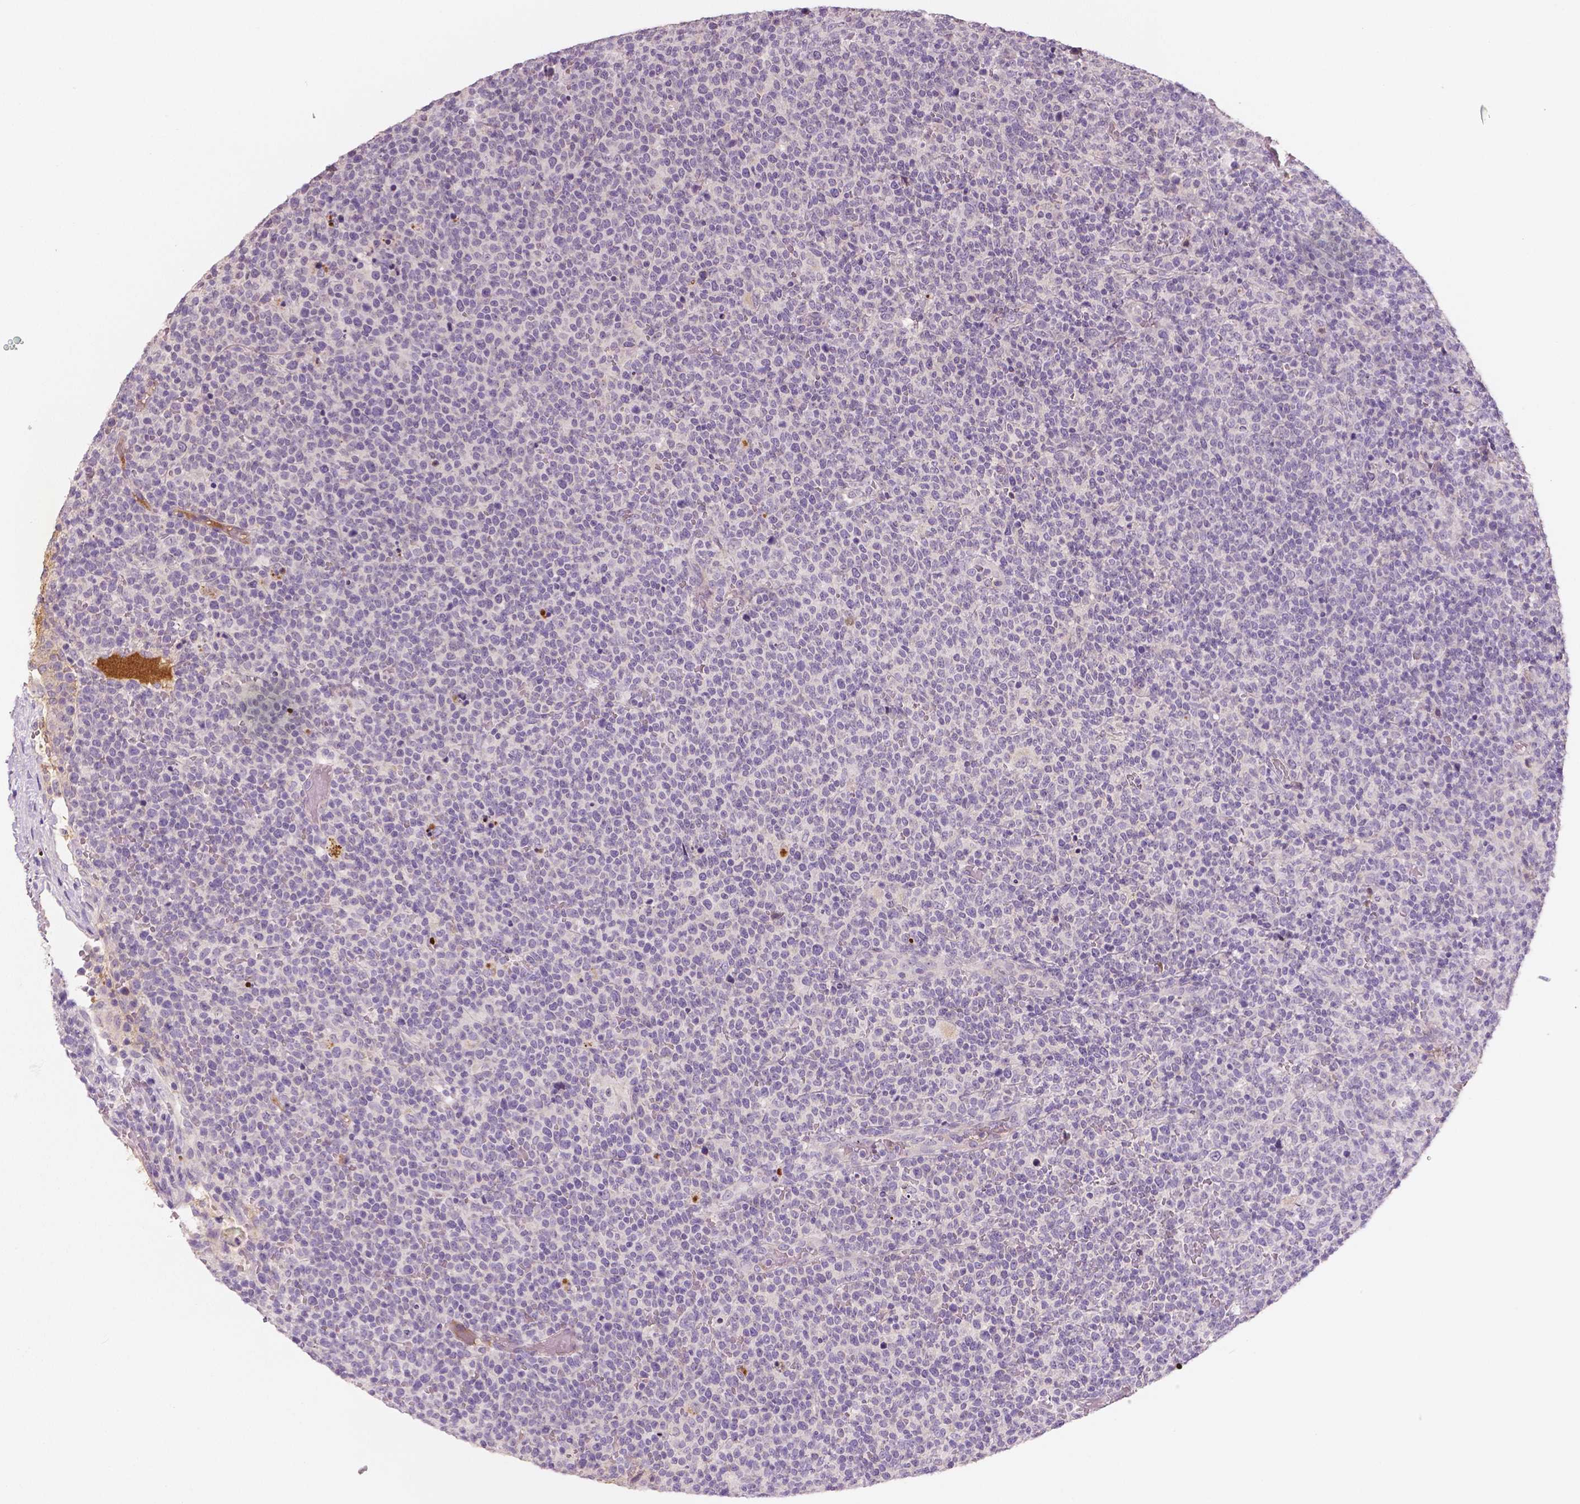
{"staining": {"intensity": "negative", "quantity": "none", "location": "none"}, "tissue": "lymphoma", "cell_type": "Tumor cells", "image_type": "cancer", "snomed": [{"axis": "morphology", "description": "Malignant lymphoma, non-Hodgkin's type, High grade"}, {"axis": "topography", "description": "Lymph node"}], "caption": "Tumor cells show no significant staining in high-grade malignant lymphoma, non-Hodgkin's type.", "gene": "APOA4", "patient": {"sex": "male", "age": 61}}